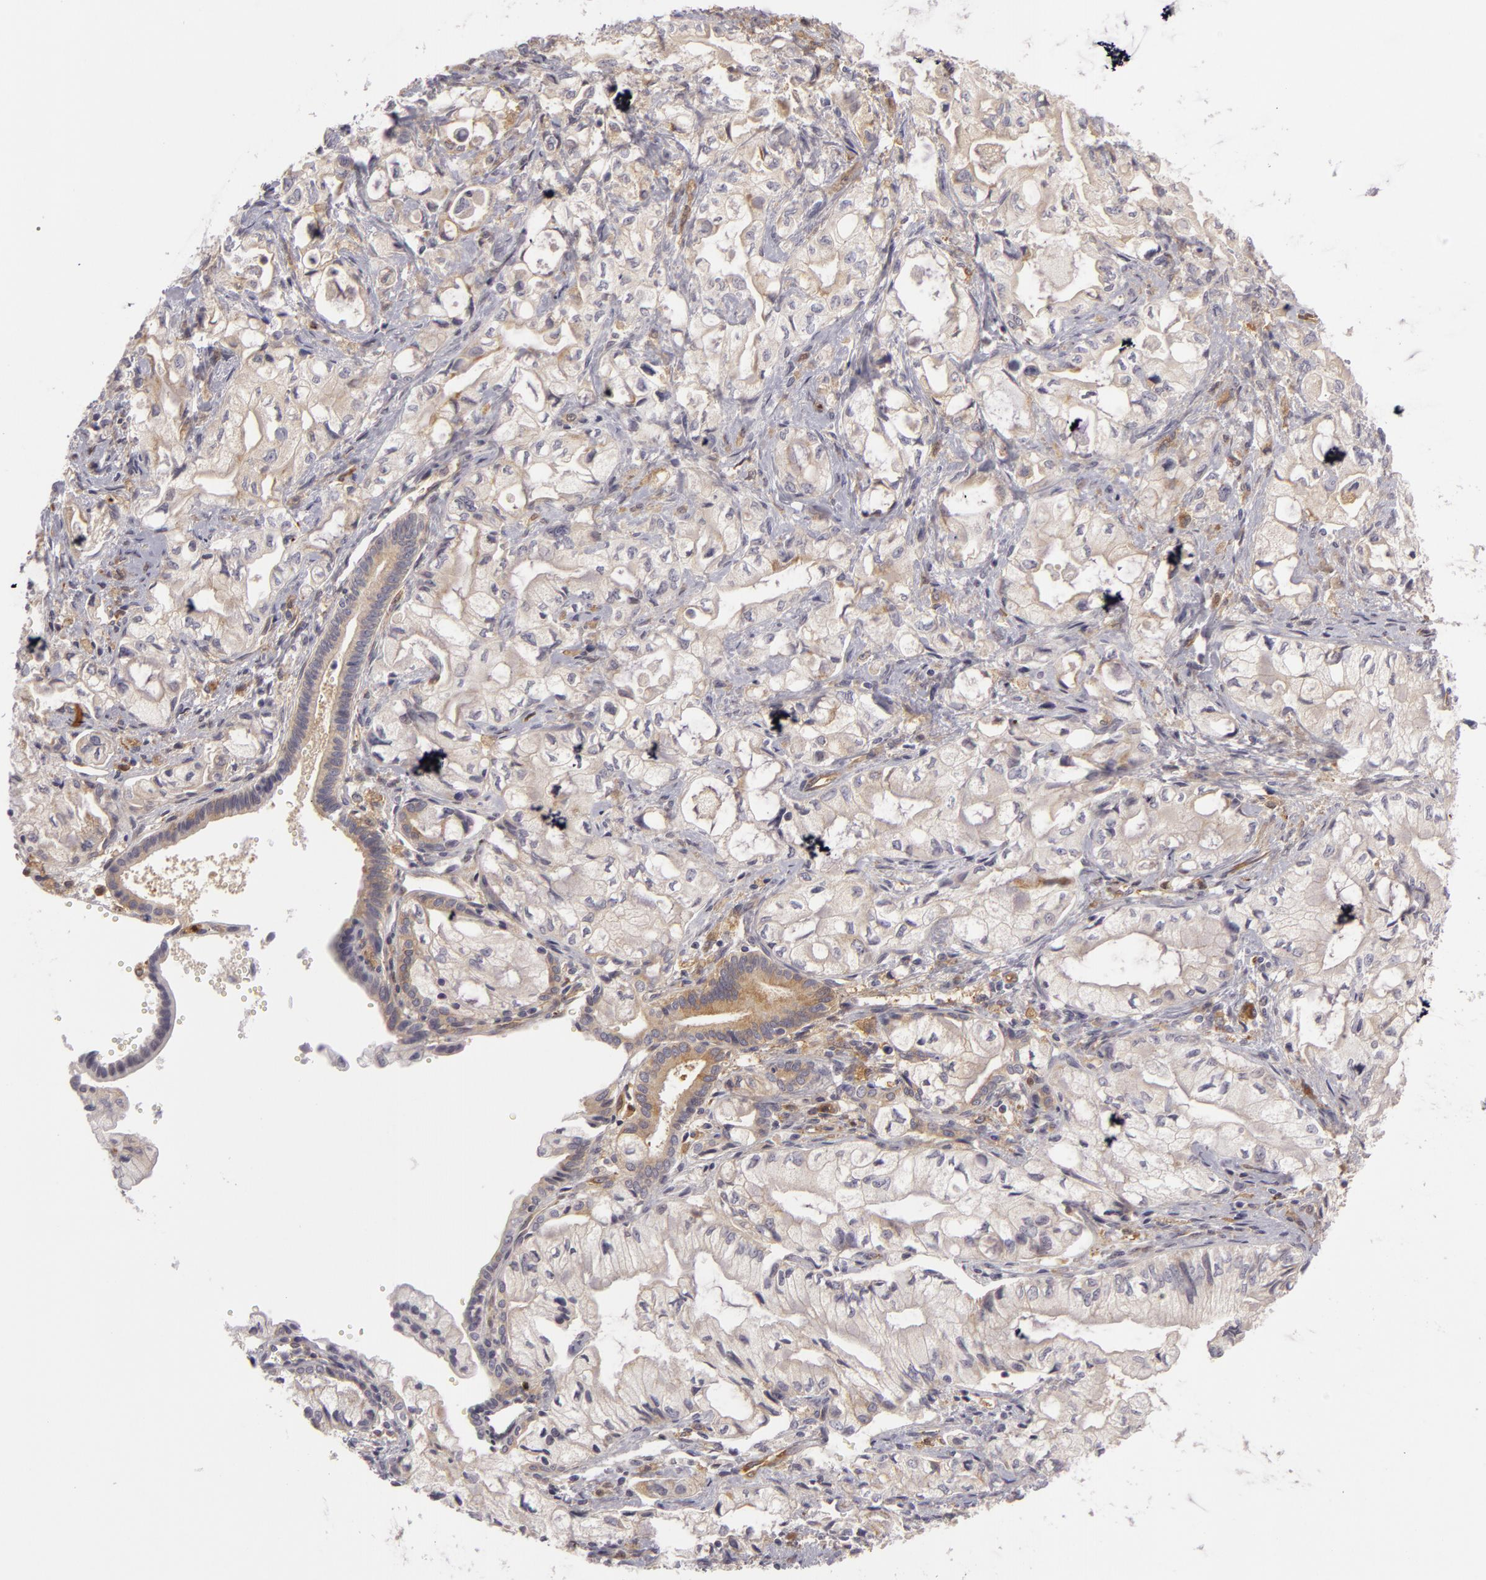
{"staining": {"intensity": "weak", "quantity": ">75%", "location": "cytoplasmic/membranous"}, "tissue": "pancreatic cancer", "cell_type": "Tumor cells", "image_type": "cancer", "snomed": [{"axis": "morphology", "description": "Adenocarcinoma, NOS"}, {"axis": "topography", "description": "Pancreas"}], "caption": "Protein expression analysis of adenocarcinoma (pancreatic) reveals weak cytoplasmic/membranous positivity in approximately >75% of tumor cells.", "gene": "ZNF229", "patient": {"sex": "male", "age": 79}}